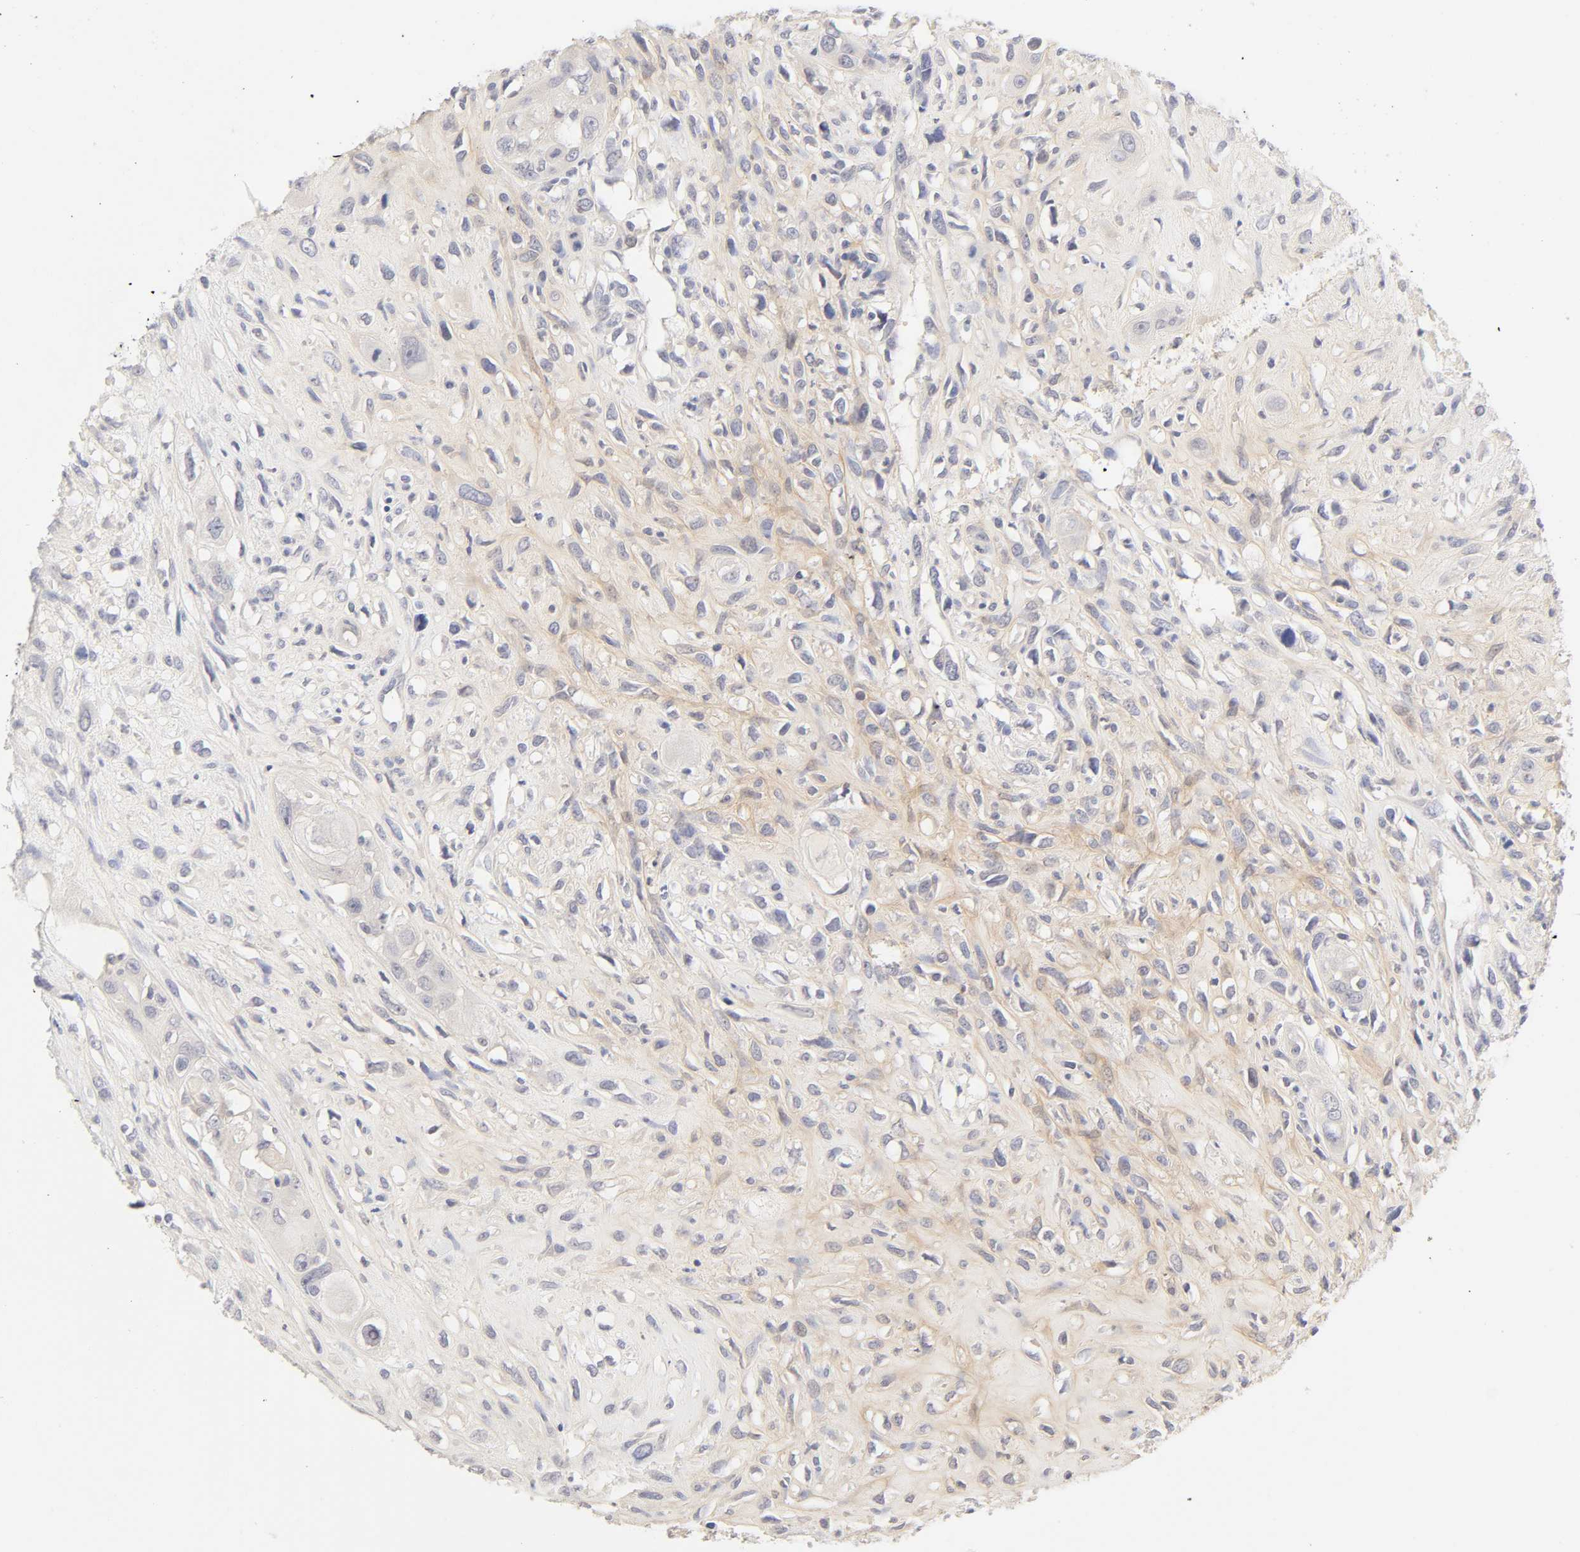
{"staining": {"intensity": "moderate", "quantity": "<25%", "location": "cytoplasmic/membranous"}, "tissue": "head and neck cancer", "cell_type": "Tumor cells", "image_type": "cancer", "snomed": [{"axis": "morphology", "description": "Necrosis, NOS"}, {"axis": "morphology", "description": "Neoplasm, malignant, NOS"}, {"axis": "topography", "description": "Salivary gland"}, {"axis": "topography", "description": "Head-Neck"}], "caption": "The micrograph demonstrates a brown stain indicating the presence of a protein in the cytoplasmic/membranous of tumor cells in head and neck cancer (neoplasm (malignant)).", "gene": "CYP4B1", "patient": {"sex": "male", "age": 43}}